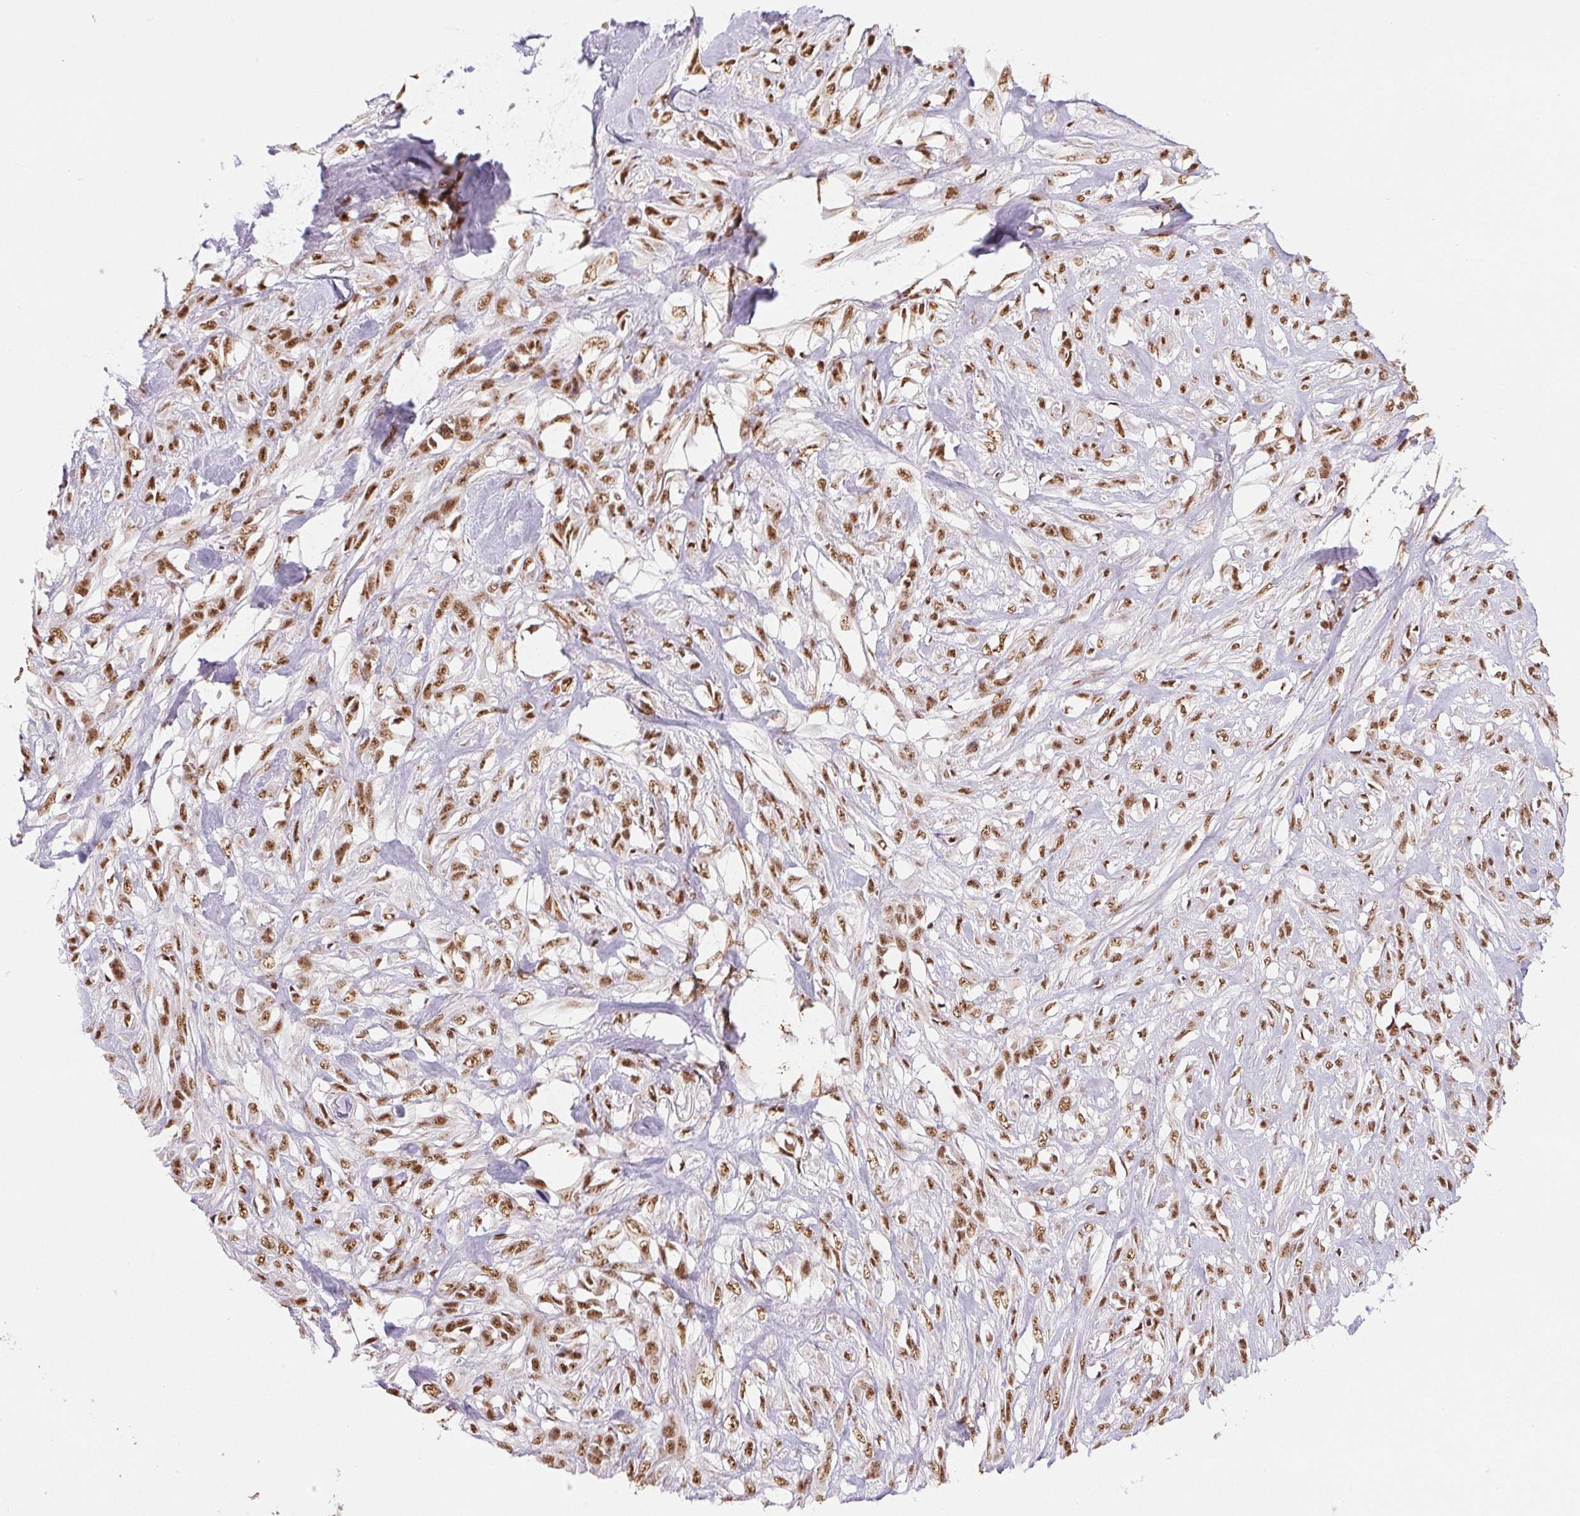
{"staining": {"intensity": "moderate", "quantity": ">75%", "location": "nuclear"}, "tissue": "skin cancer", "cell_type": "Tumor cells", "image_type": "cancer", "snomed": [{"axis": "morphology", "description": "Squamous cell carcinoma, NOS"}, {"axis": "topography", "description": "Skin"}], "caption": "There is medium levels of moderate nuclear positivity in tumor cells of skin squamous cell carcinoma, as demonstrated by immunohistochemical staining (brown color).", "gene": "IK", "patient": {"sex": "female", "age": 59}}